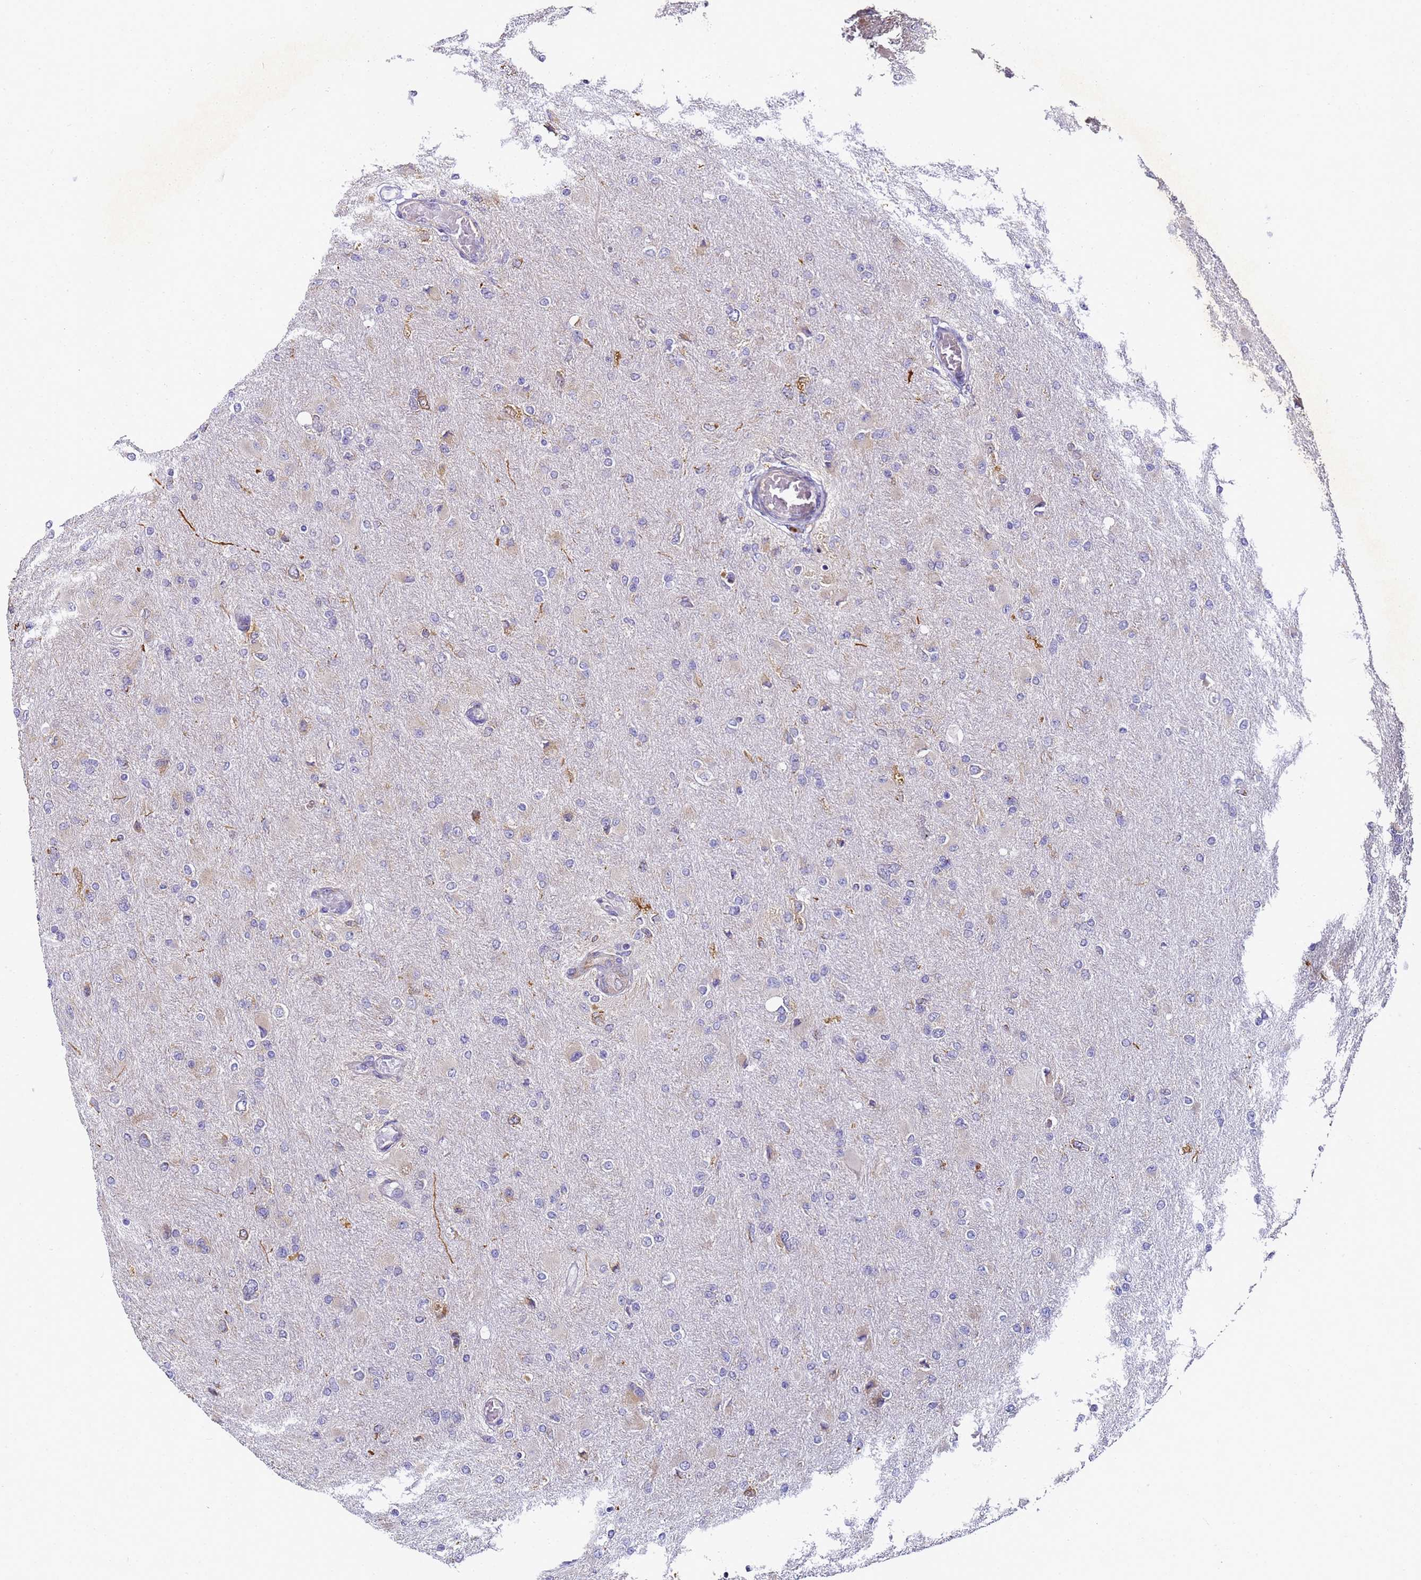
{"staining": {"intensity": "moderate", "quantity": "<25%", "location": "cytoplasmic/membranous"}, "tissue": "glioma", "cell_type": "Tumor cells", "image_type": "cancer", "snomed": [{"axis": "morphology", "description": "Glioma, malignant, High grade"}, {"axis": "topography", "description": "Cerebral cortex"}], "caption": "High-grade glioma (malignant) stained for a protein reveals moderate cytoplasmic/membranous positivity in tumor cells.", "gene": "RPL13A", "patient": {"sex": "female", "age": 36}}